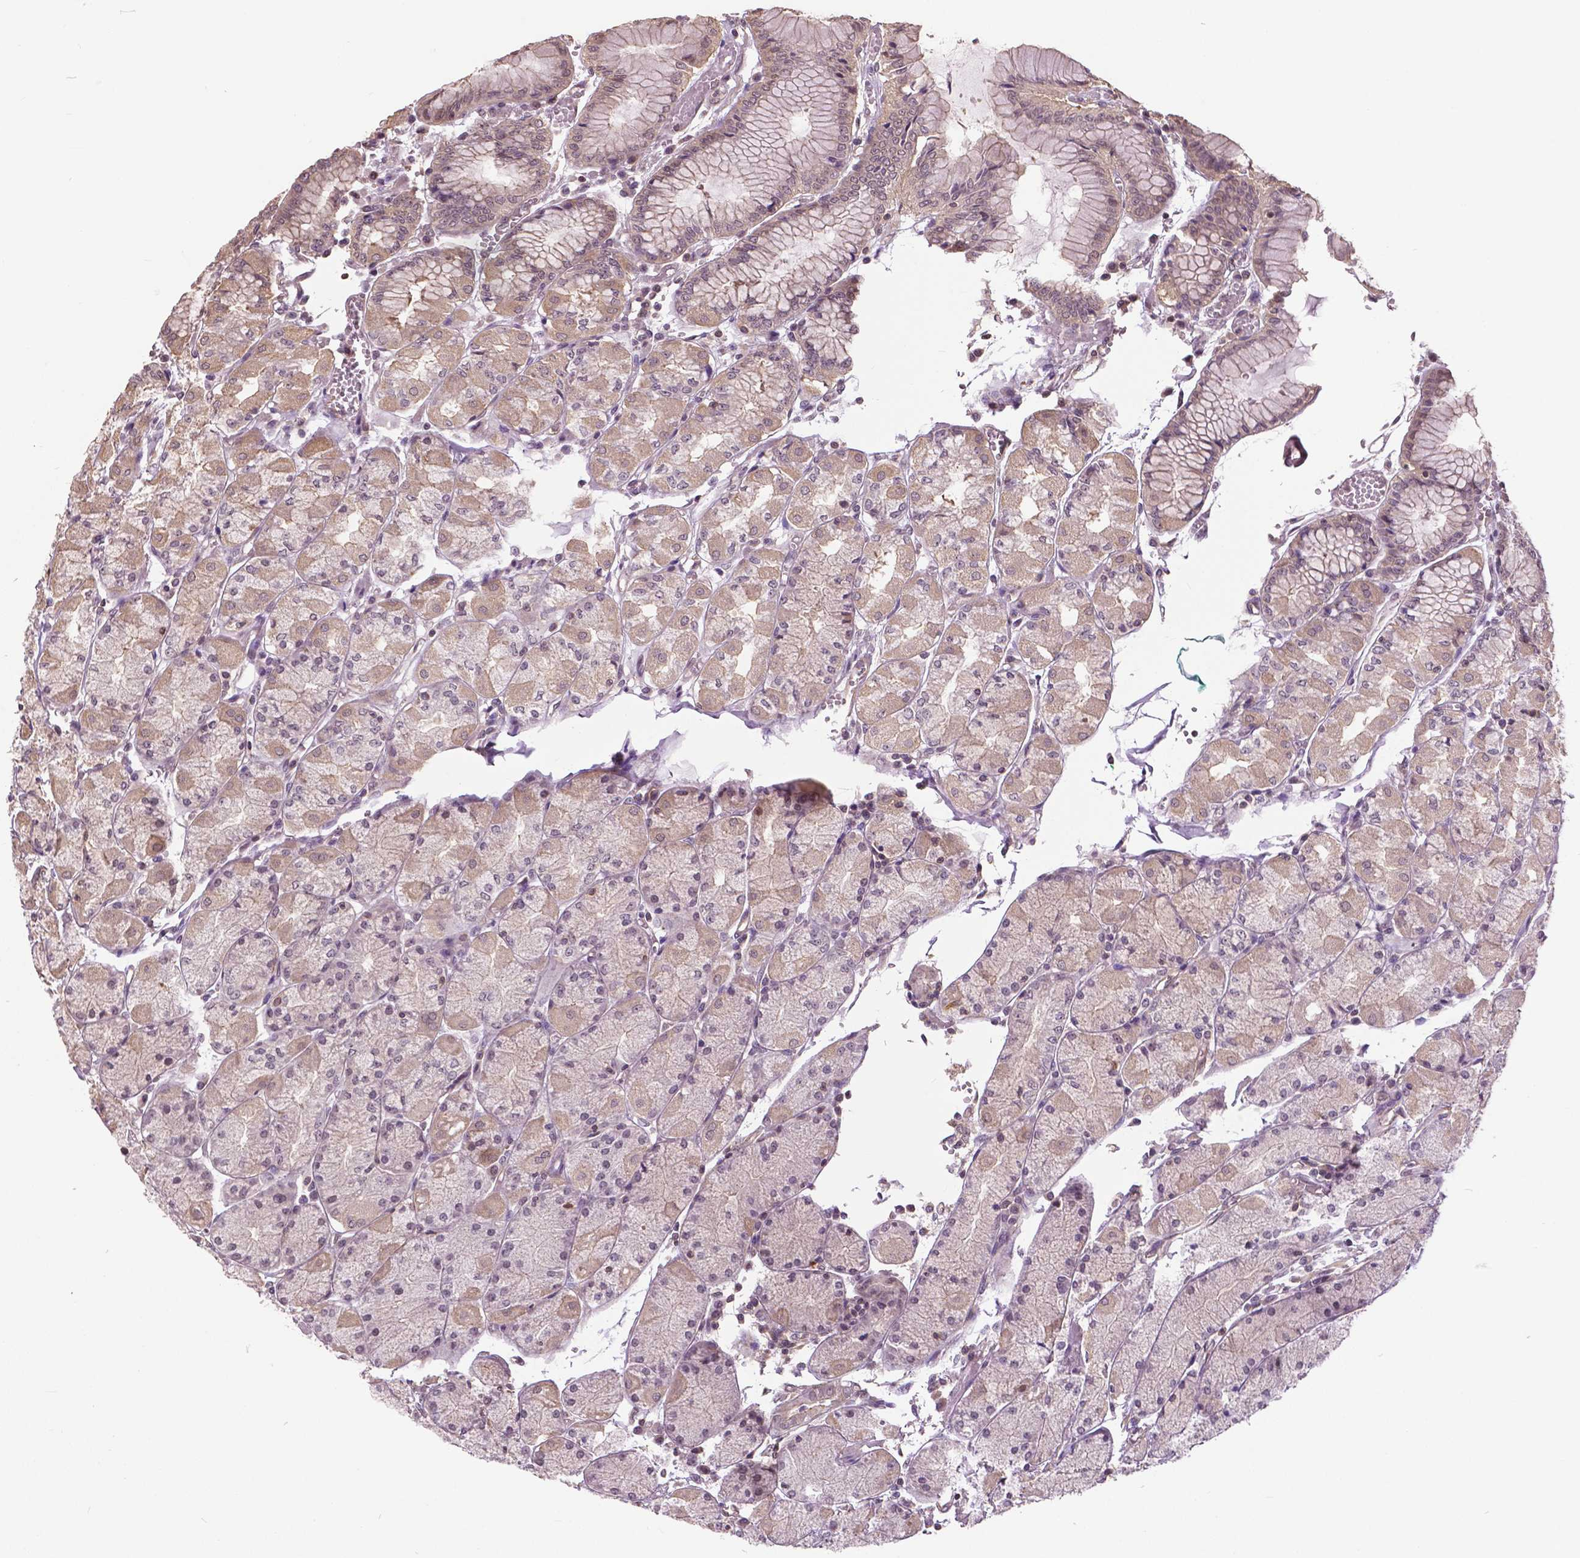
{"staining": {"intensity": "weak", "quantity": "25%-75%", "location": "cytoplasmic/membranous,nuclear"}, "tissue": "stomach", "cell_type": "Glandular cells", "image_type": "normal", "snomed": [{"axis": "morphology", "description": "Normal tissue, NOS"}, {"axis": "topography", "description": "Stomach, upper"}], "caption": "Stomach stained with immunohistochemistry (IHC) demonstrates weak cytoplasmic/membranous,nuclear staining in about 25%-75% of glandular cells. (IHC, brightfield microscopy, high magnification).", "gene": "ANXA13", "patient": {"sex": "male", "age": 69}}